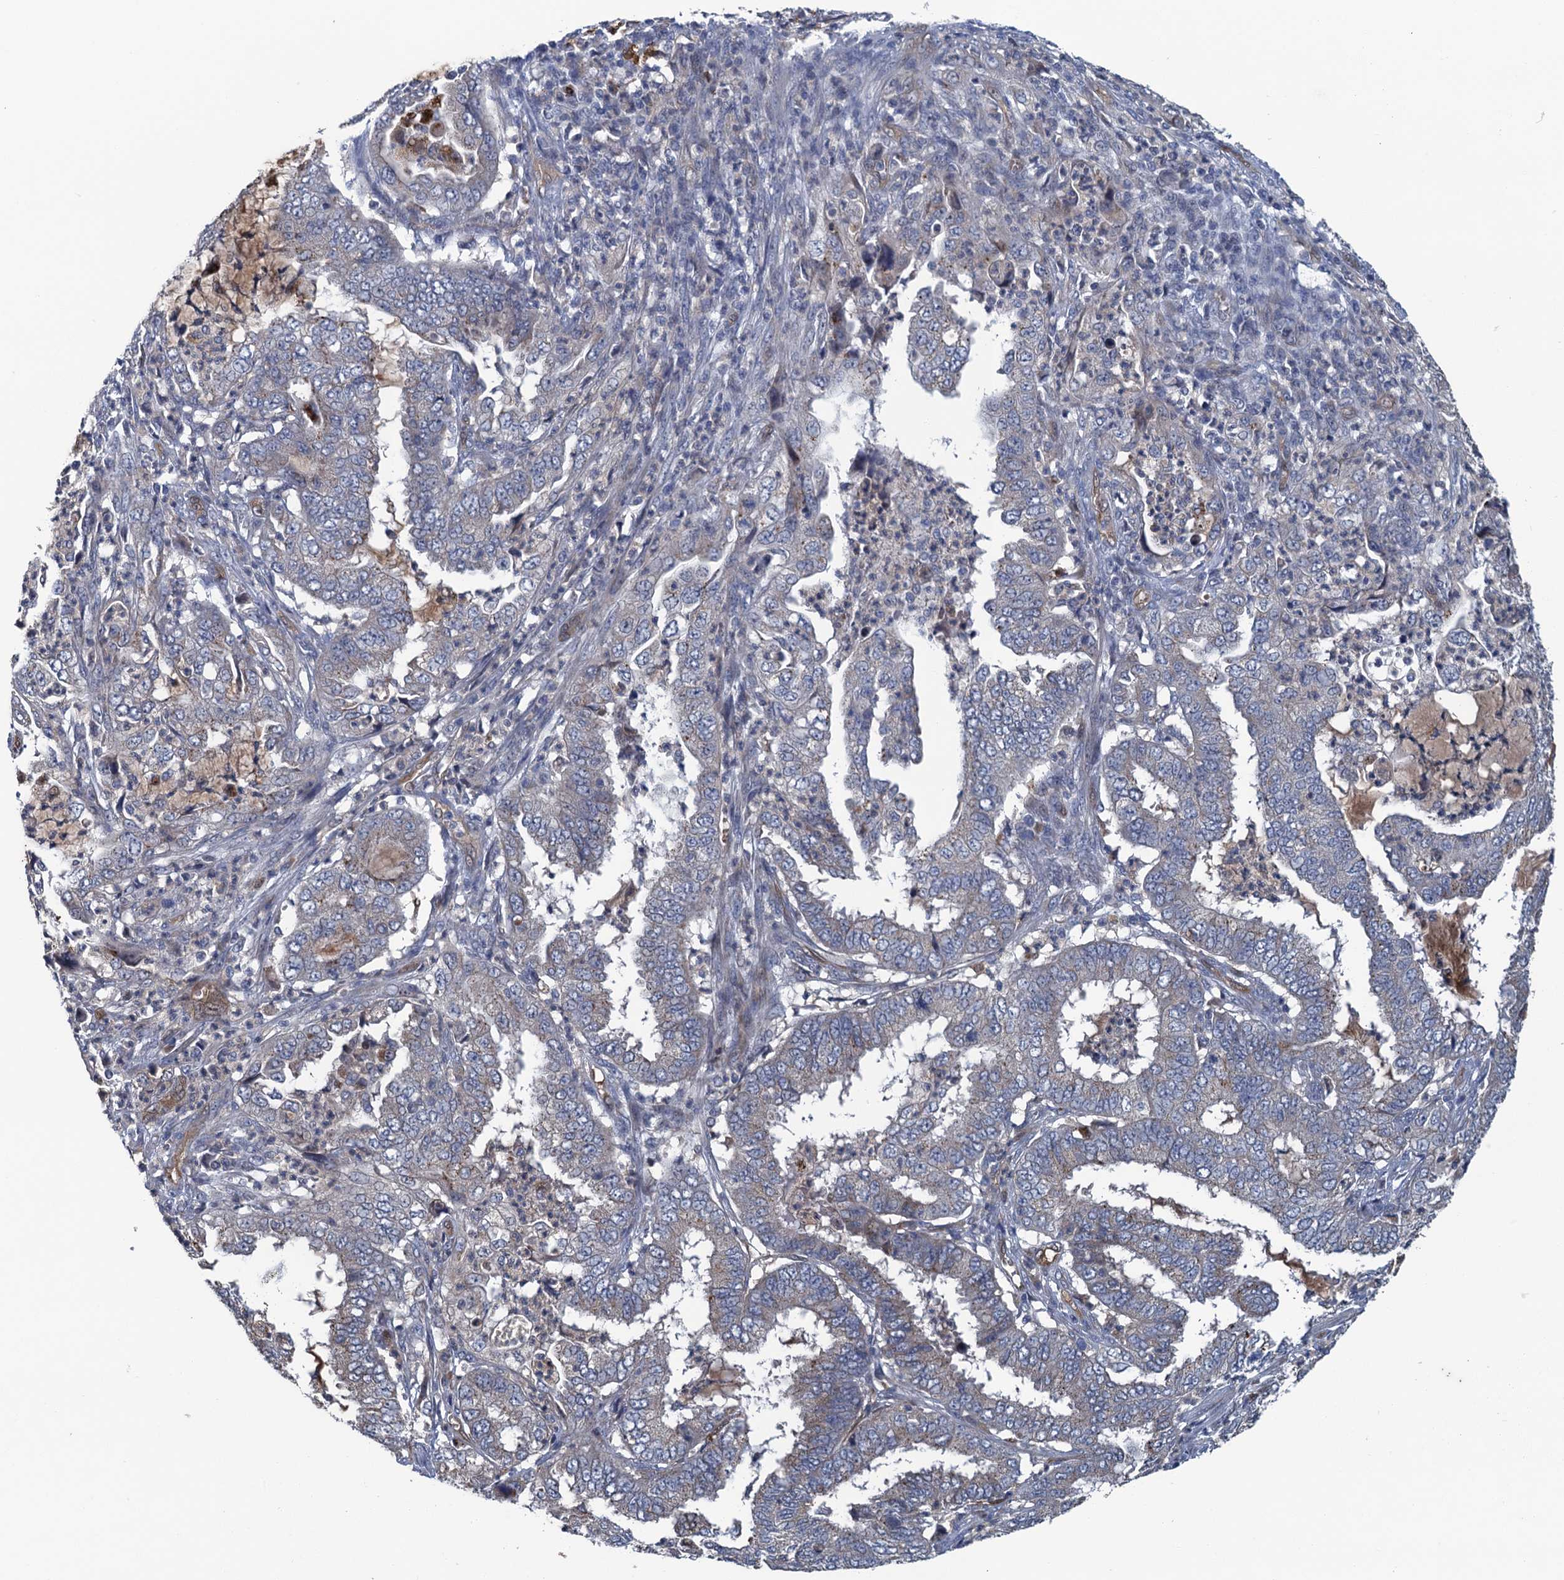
{"staining": {"intensity": "negative", "quantity": "none", "location": "none"}, "tissue": "endometrial cancer", "cell_type": "Tumor cells", "image_type": "cancer", "snomed": [{"axis": "morphology", "description": "Adenocarcinoma, NOS"}, {"axis": "topography", "description": "Endometrium"}], "caption": "DAB immunohistochemical staining of human endometrial cancer (adenocarcinoma) exhibits no significant staining in tumor cells.", "gene": "KBTBD8", "patient": {"sex": "female", "age": 51}}